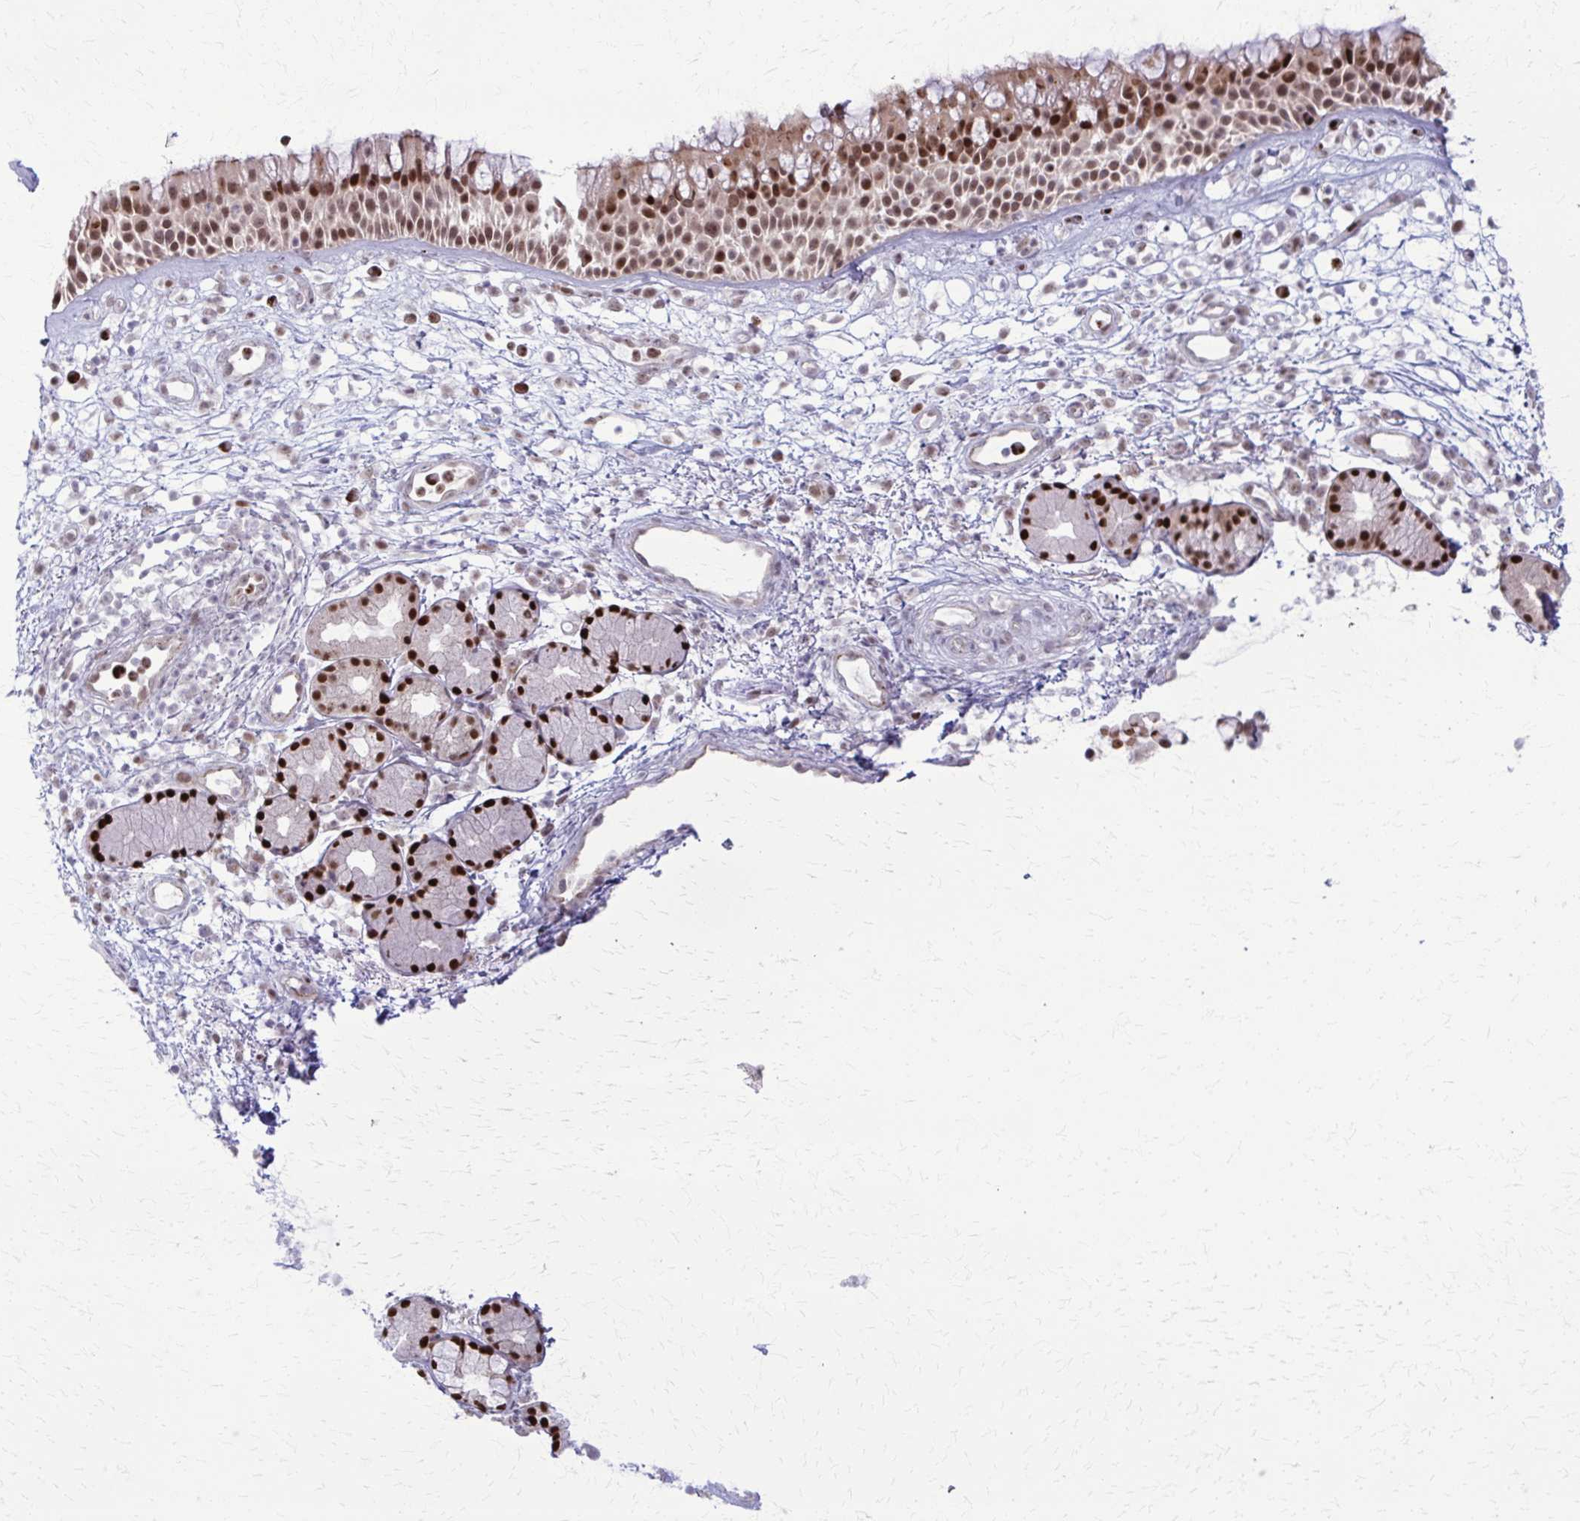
{"staining": {"intensity": "moderate", "quantity": ">75%", "location": "cytoplasmic/membranous,nuclear"}, "tissue": "nasopharynx", "cell_type": "Respiratory epithelial cells", "image_type": "normal", "snomed": [{"axis": "morphology", "description": "Normal tissue, NOS"}, {"axis": "topography", "description": "Nasopharynx"}], "caption": "The immunohistochemical stain shows moderate cytoplasmic/membranous,nuclear staining in respiratory epithelial cells of benign nasopharynx.", "gene": "ZNF559", "patient": {"sex": "female", "age": 70}}